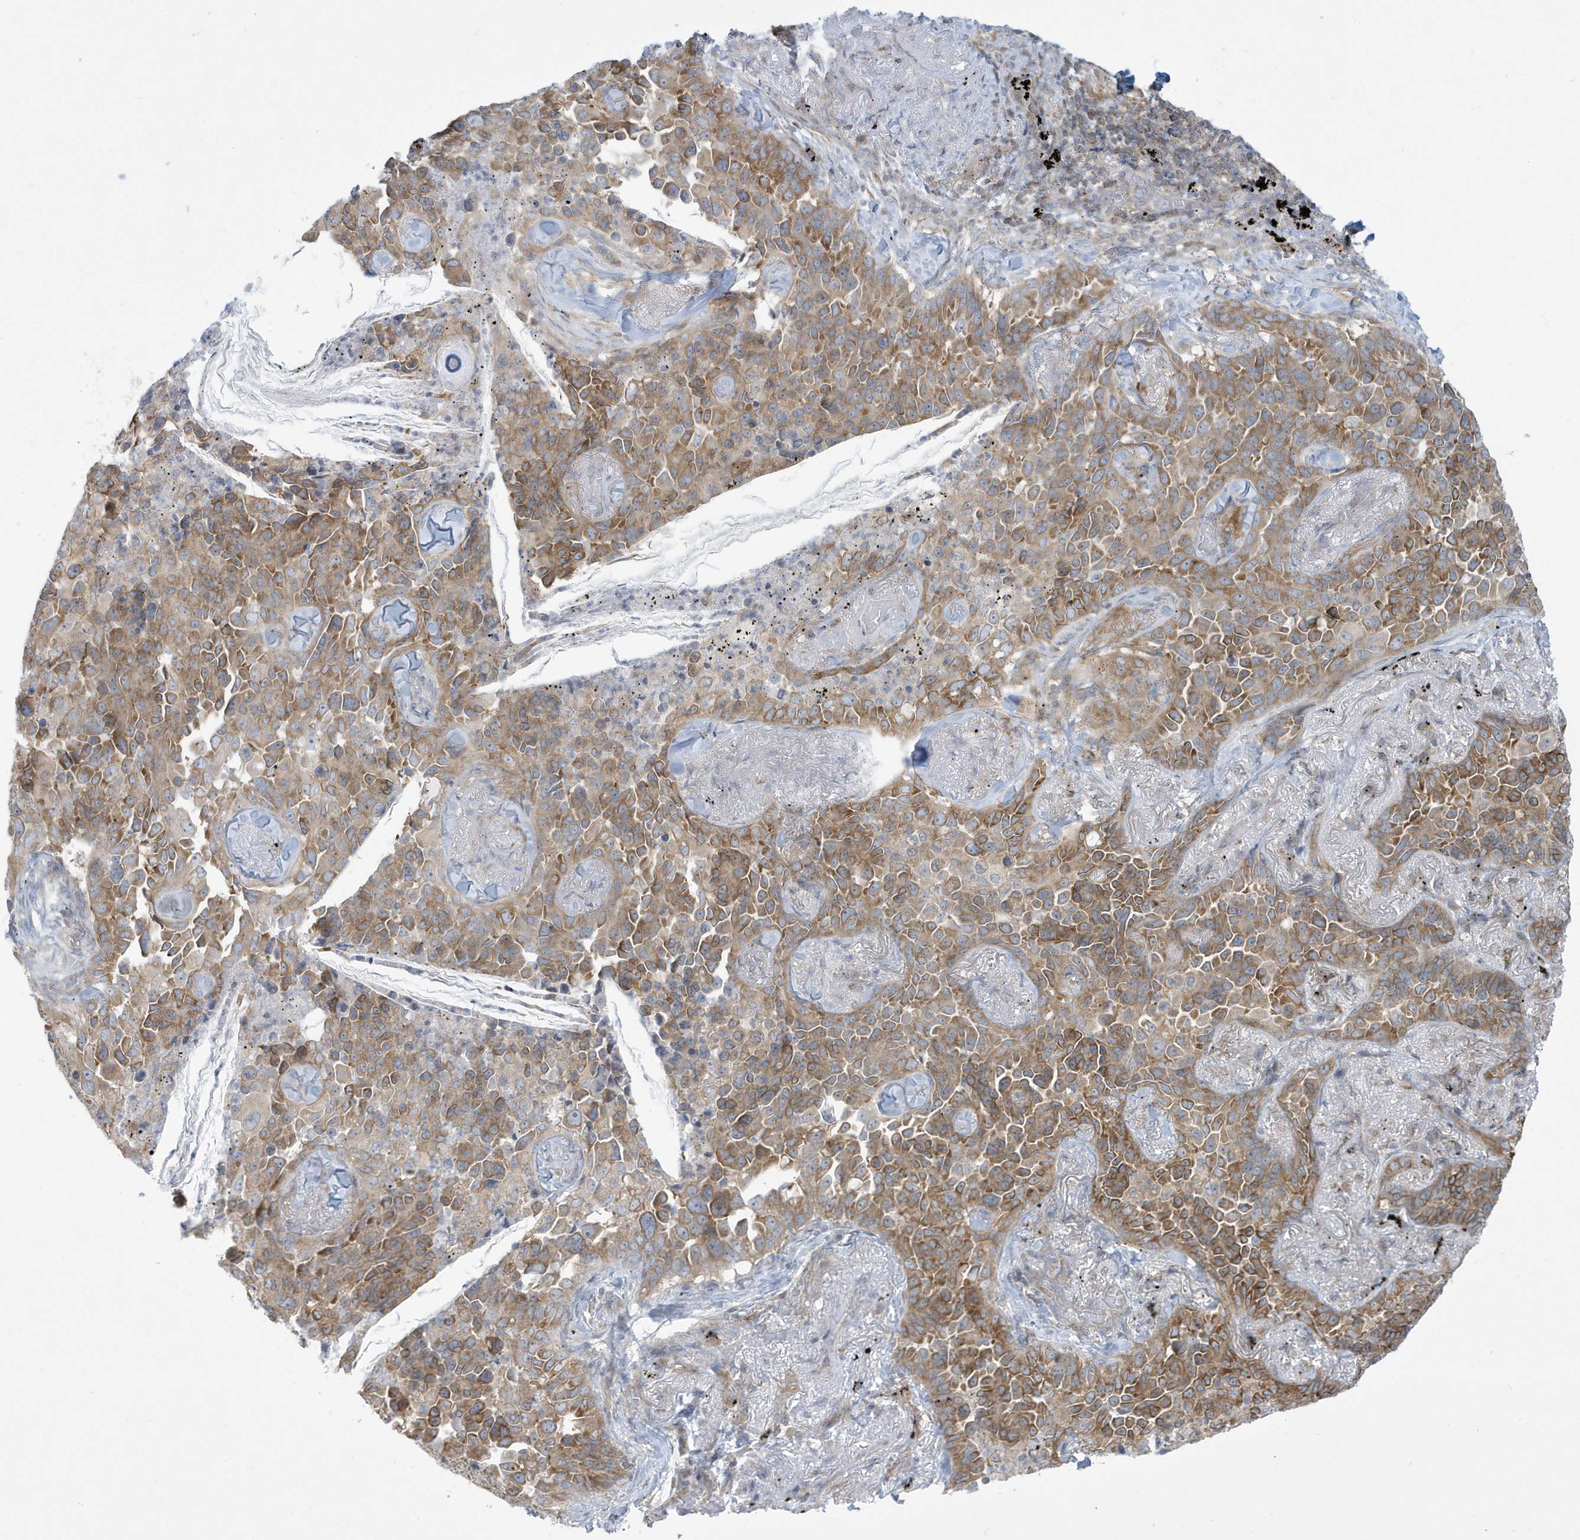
{"staining": {"intensity": "moderate", "quantity": ">75%", "location": "cytoplasmic/membranous"}, "tissue": "lung cancer", "cell_type": "Tumor cells", "image_type": "cancer", "snomed": [{"axis": "morphology", "description": "Adenocarcinoma, NOS"}, {"axis": "topography", "description": "Lung"}], "caption": "Immunohistochemical staining of lung adenocarcinoma exhibits medium levels of moderate cytoplasmic/membranous protein expression in about >75% of tumor cells.", "gene": "SLAMF9", "patient": {"sex": "female", "age": 67}}